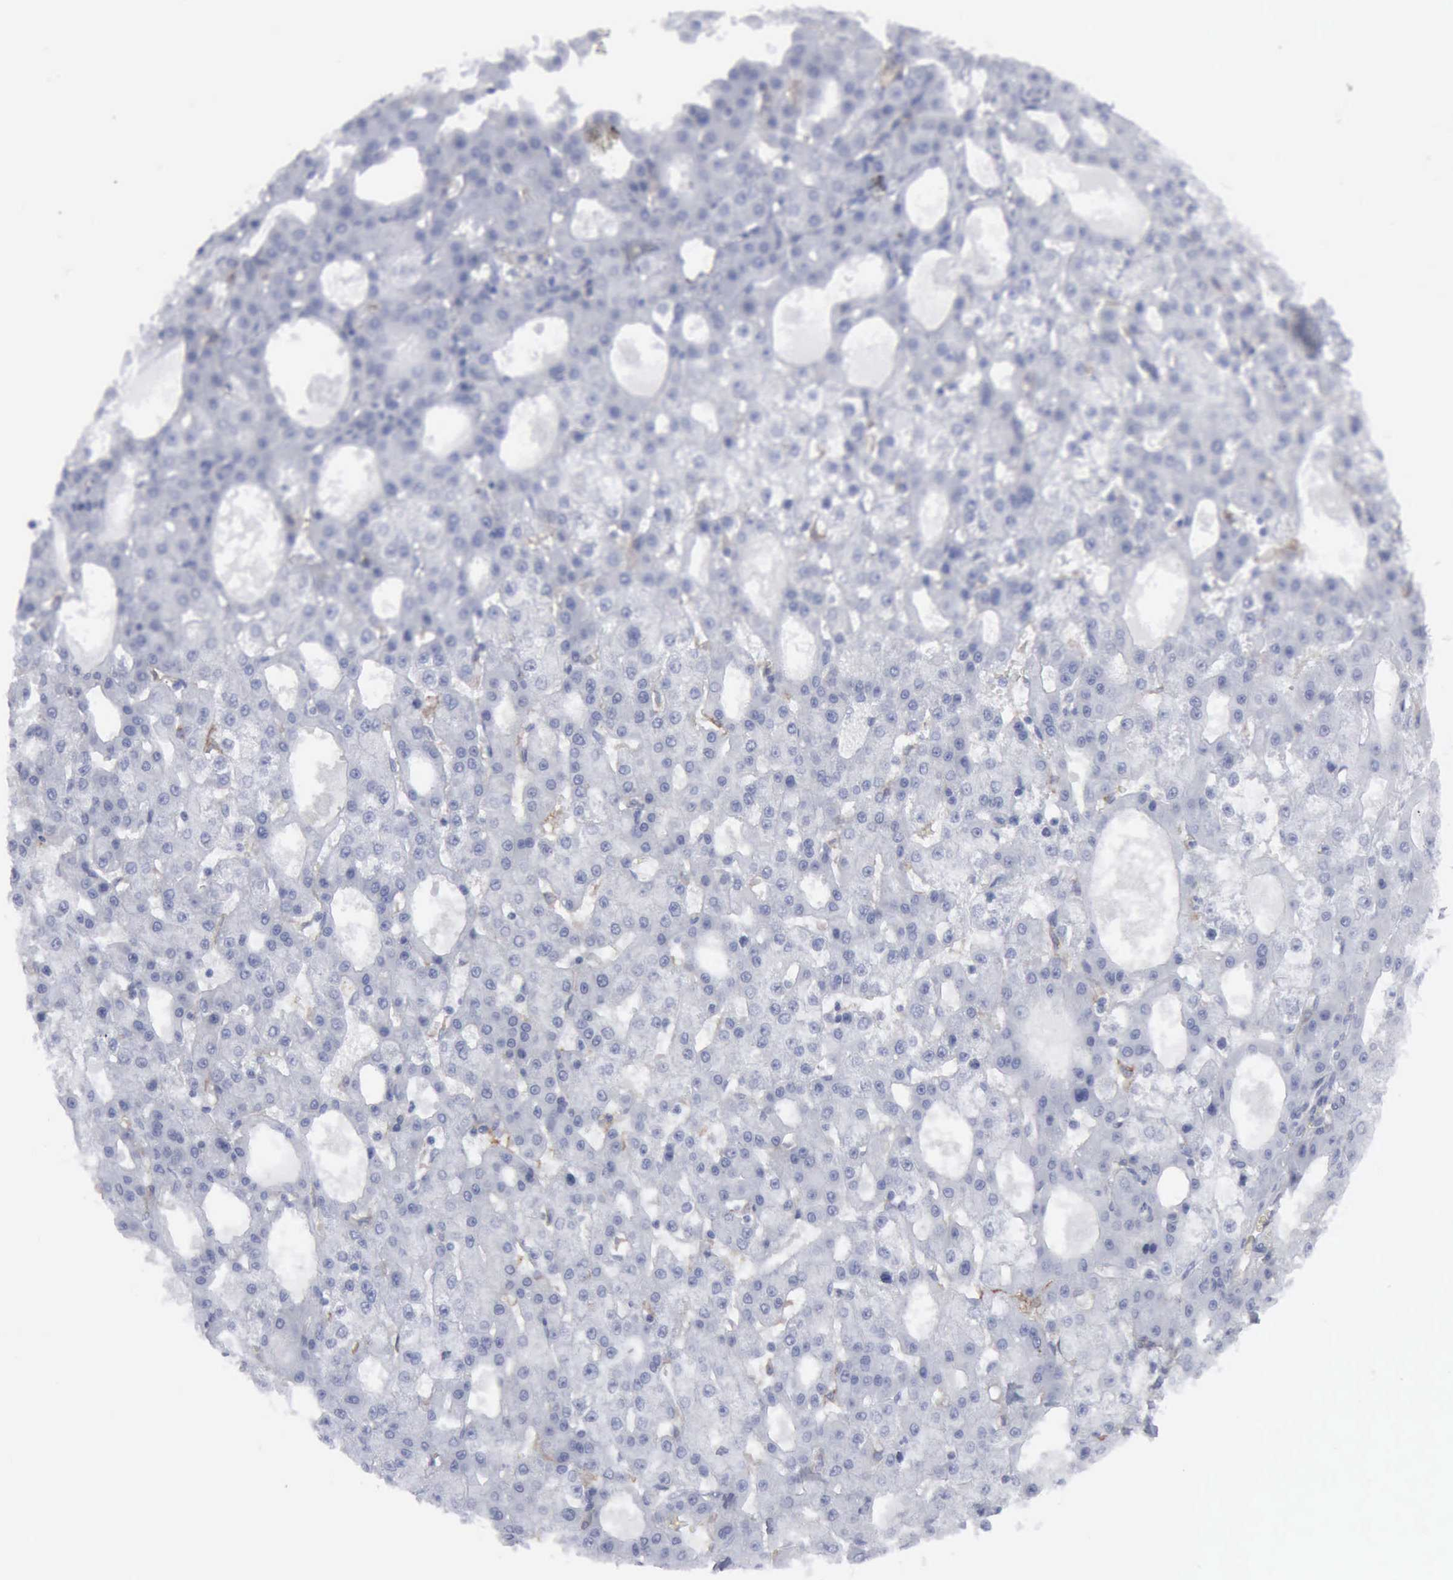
{"staining": {"intensity": "negative", "quantity": "none", "location": "none"}, "tissue": "liver cancer", "cell_type": "Tumor cells", "image_type": "cancer", "snomed": [{"axis": "morphology", "description": "Carcinoma, Hepatocellular, NOS"}, {"axis": "topography", "description": "Liver"}], "caption": "Hepatocellular carcinoma (liver) was stained to show a protein in brown. There is no significant expression in tumor cells.", "gene": "VCAM1", "patient": {"sex": "male", "age": 47}}